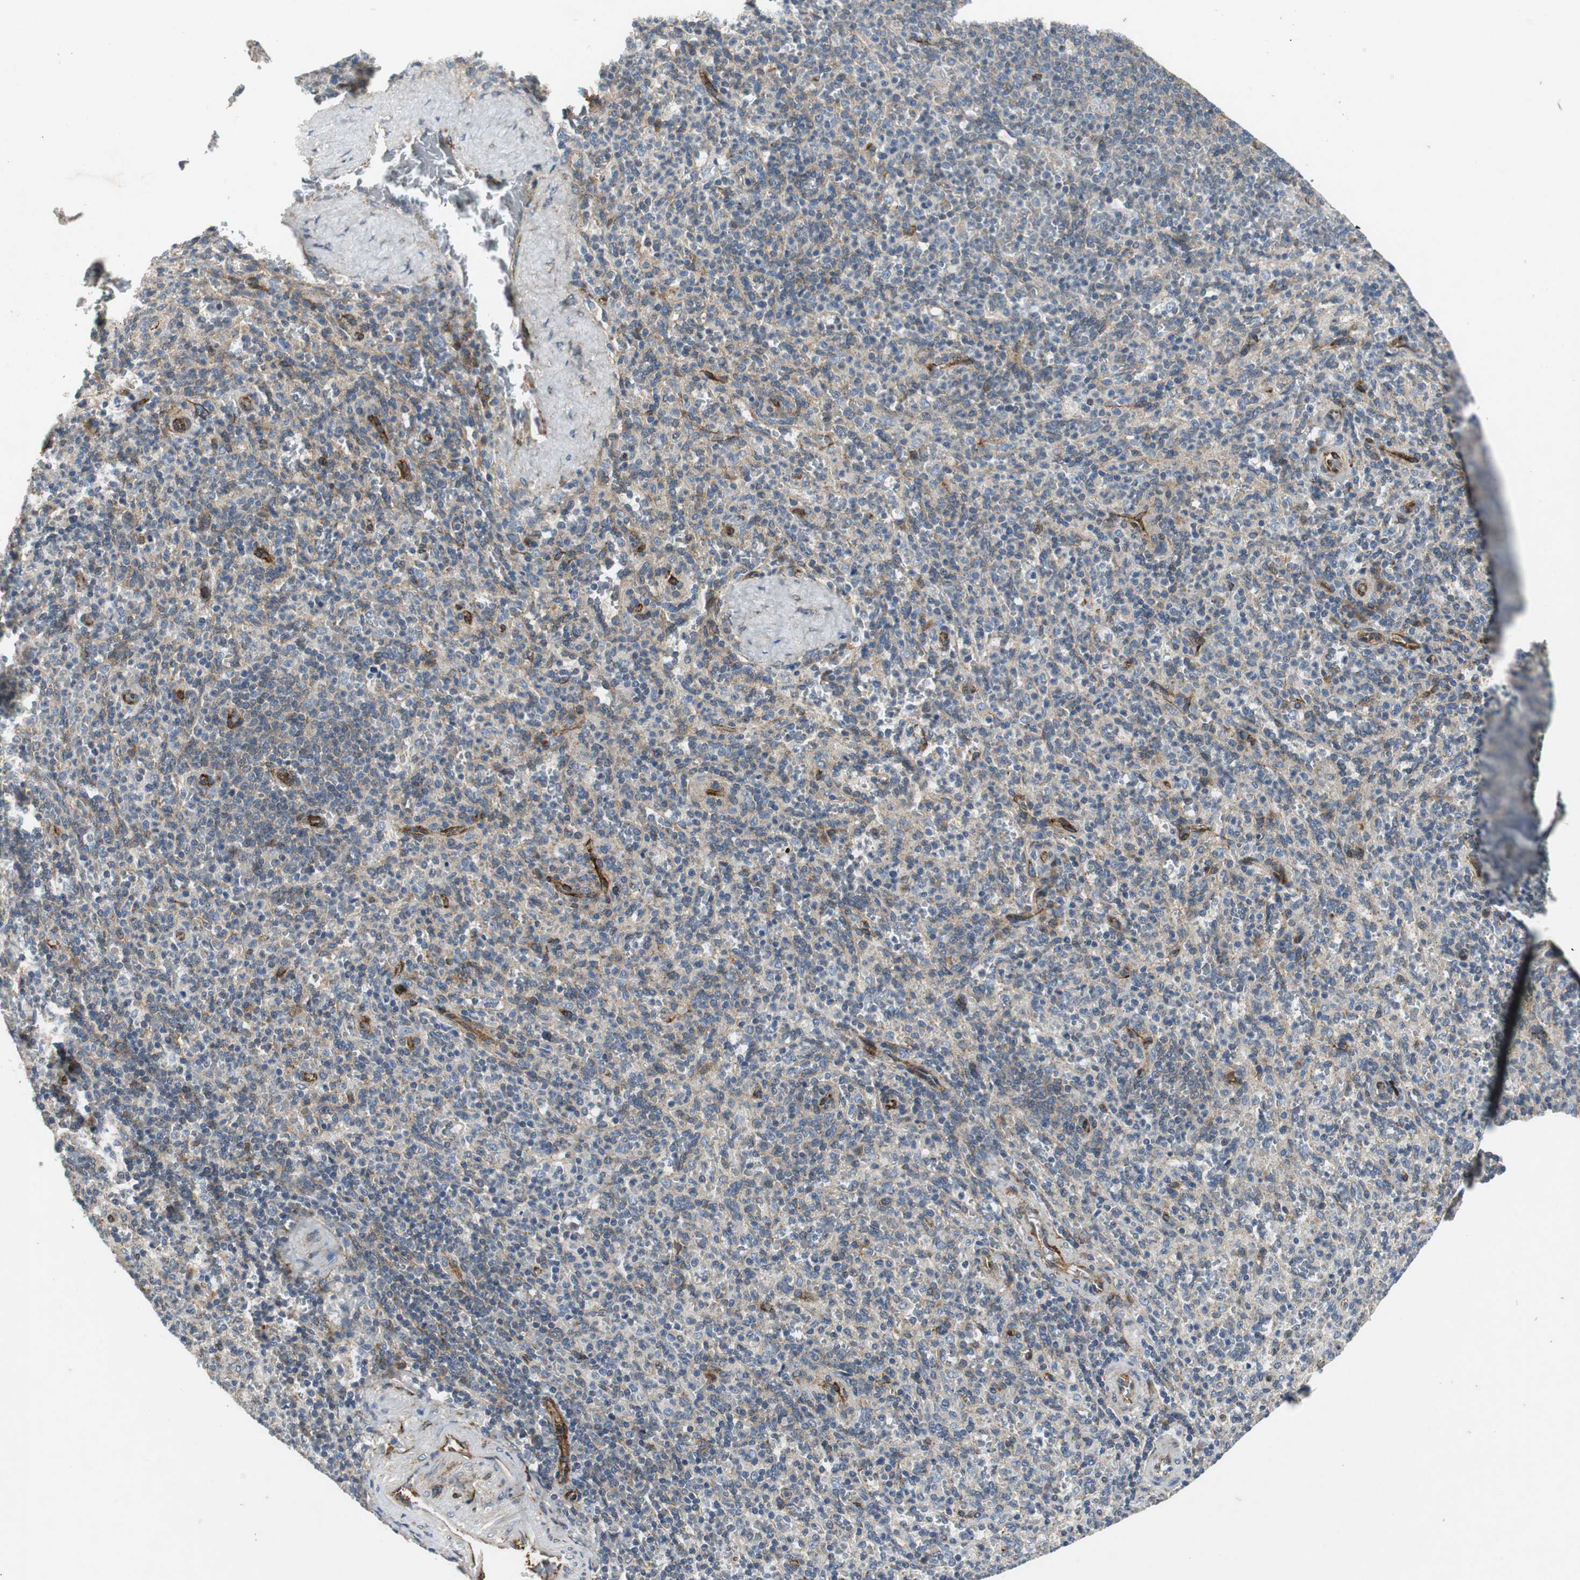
{"staining": {"intensity": "weak", "quantity": "<25%", "location": "cytoplasmic/membranous"}, "tissue": "spleen", "cell_type": "Cells in red pulp", "image_type": "normal", "snomed": [{"axis": "morphology", "description": "Normal tissue, NOS"}, {"axis": "topography", "description": "Spleen"}], "caption": "A photomicrograph of spleen stained for a protein exhibits no brown staining in cells in red pulp.", "gene": "ISCU", "patient": {"sex": "male", "age": 36}}